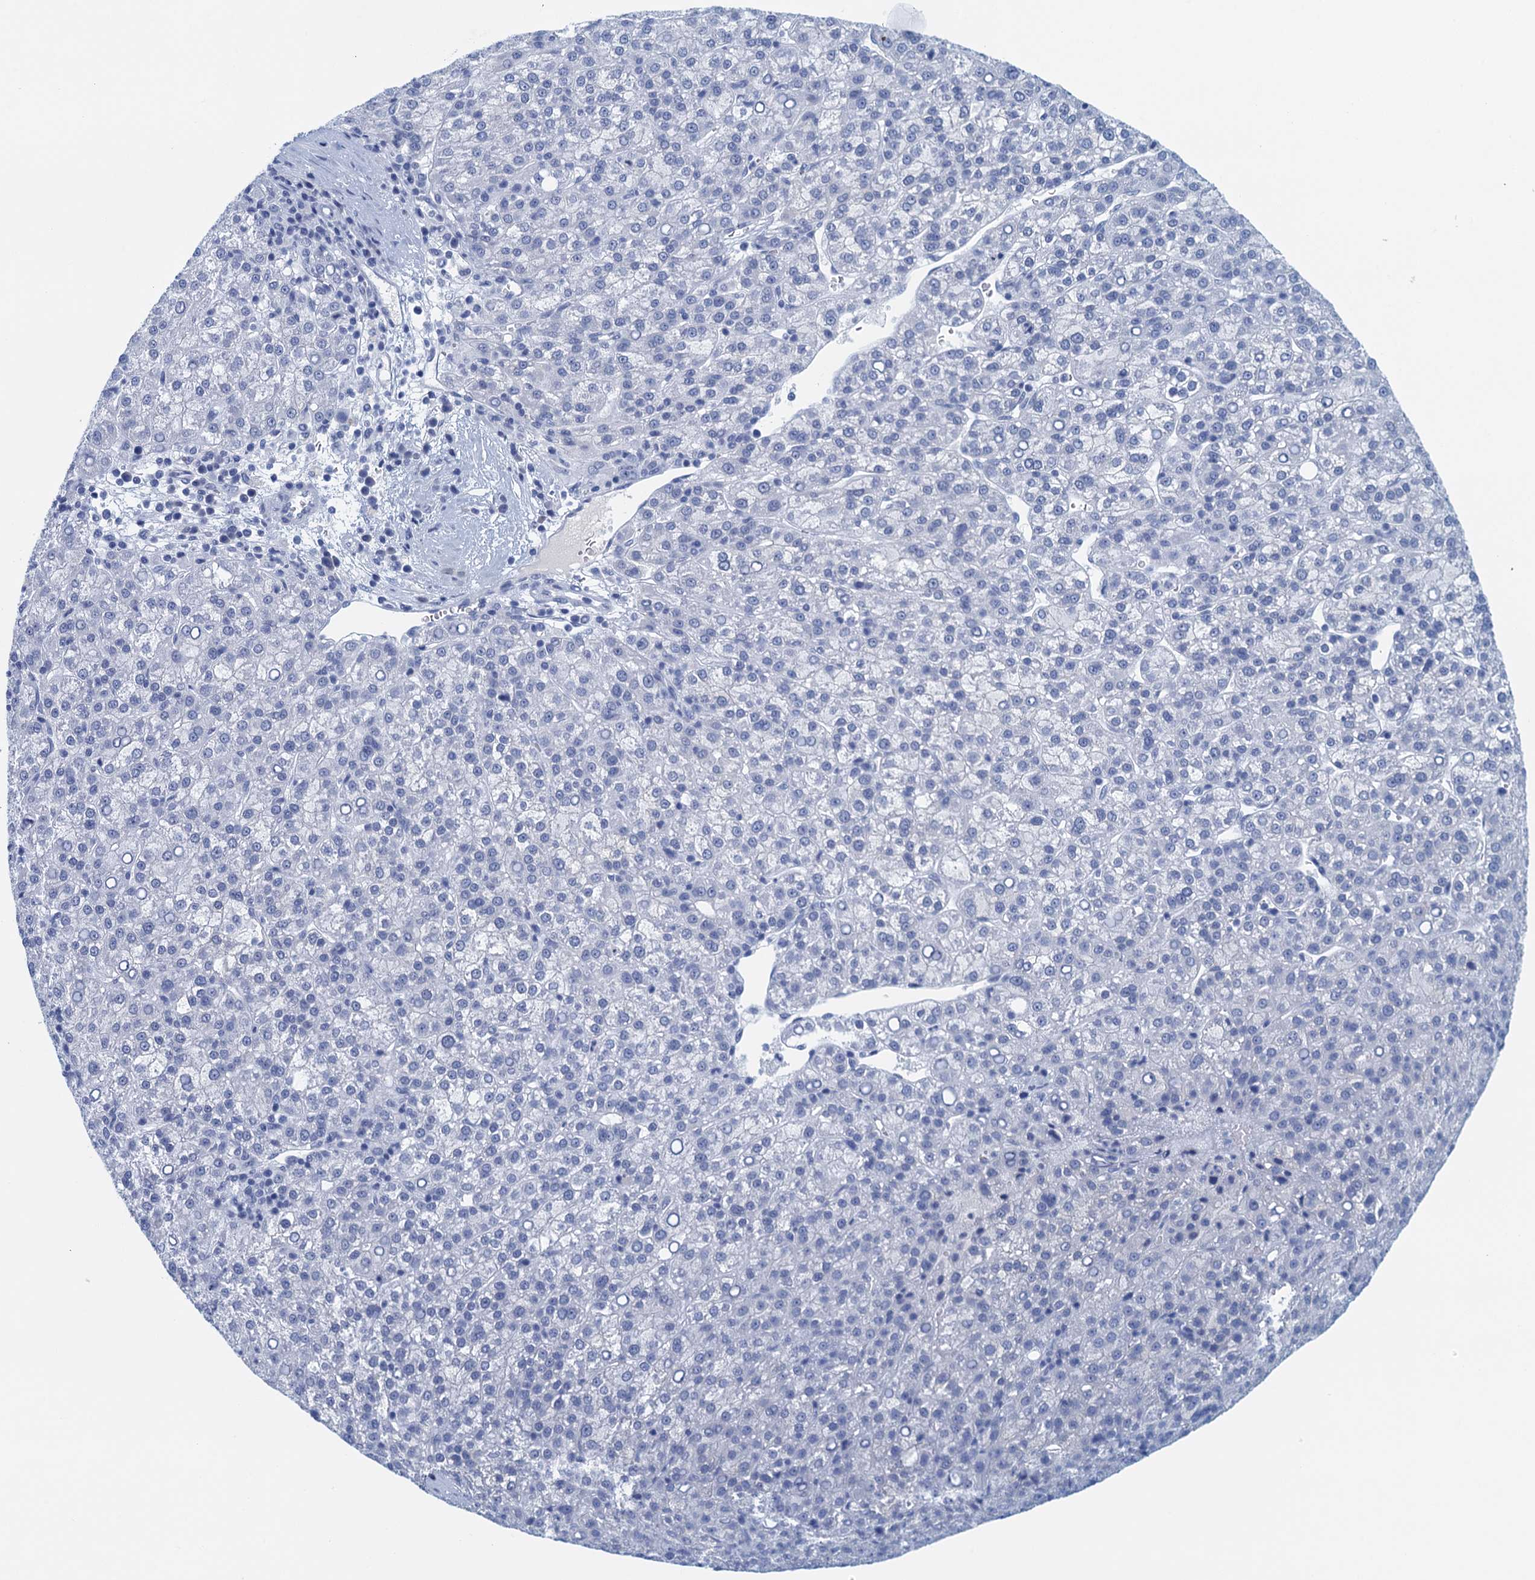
{"staining": {"intensity": "negative", "quantity": "none", "location": "none"}, "tissue": "liver cancer", "cell_type": "Tumor cells", "image_type": "cancer", "snomed": [{"axis": "morphology", "description": "Carcinoma, Hepatocellular, NOS"}, {"axis": "topography", "description": "Liver"}], "caption": "Tumor cells are negative for brown protein staining in liver cancer (hepatocellular carcinoma).", "gene": "CYP51A1", "patient": {"sex": "female", "age": 58}}